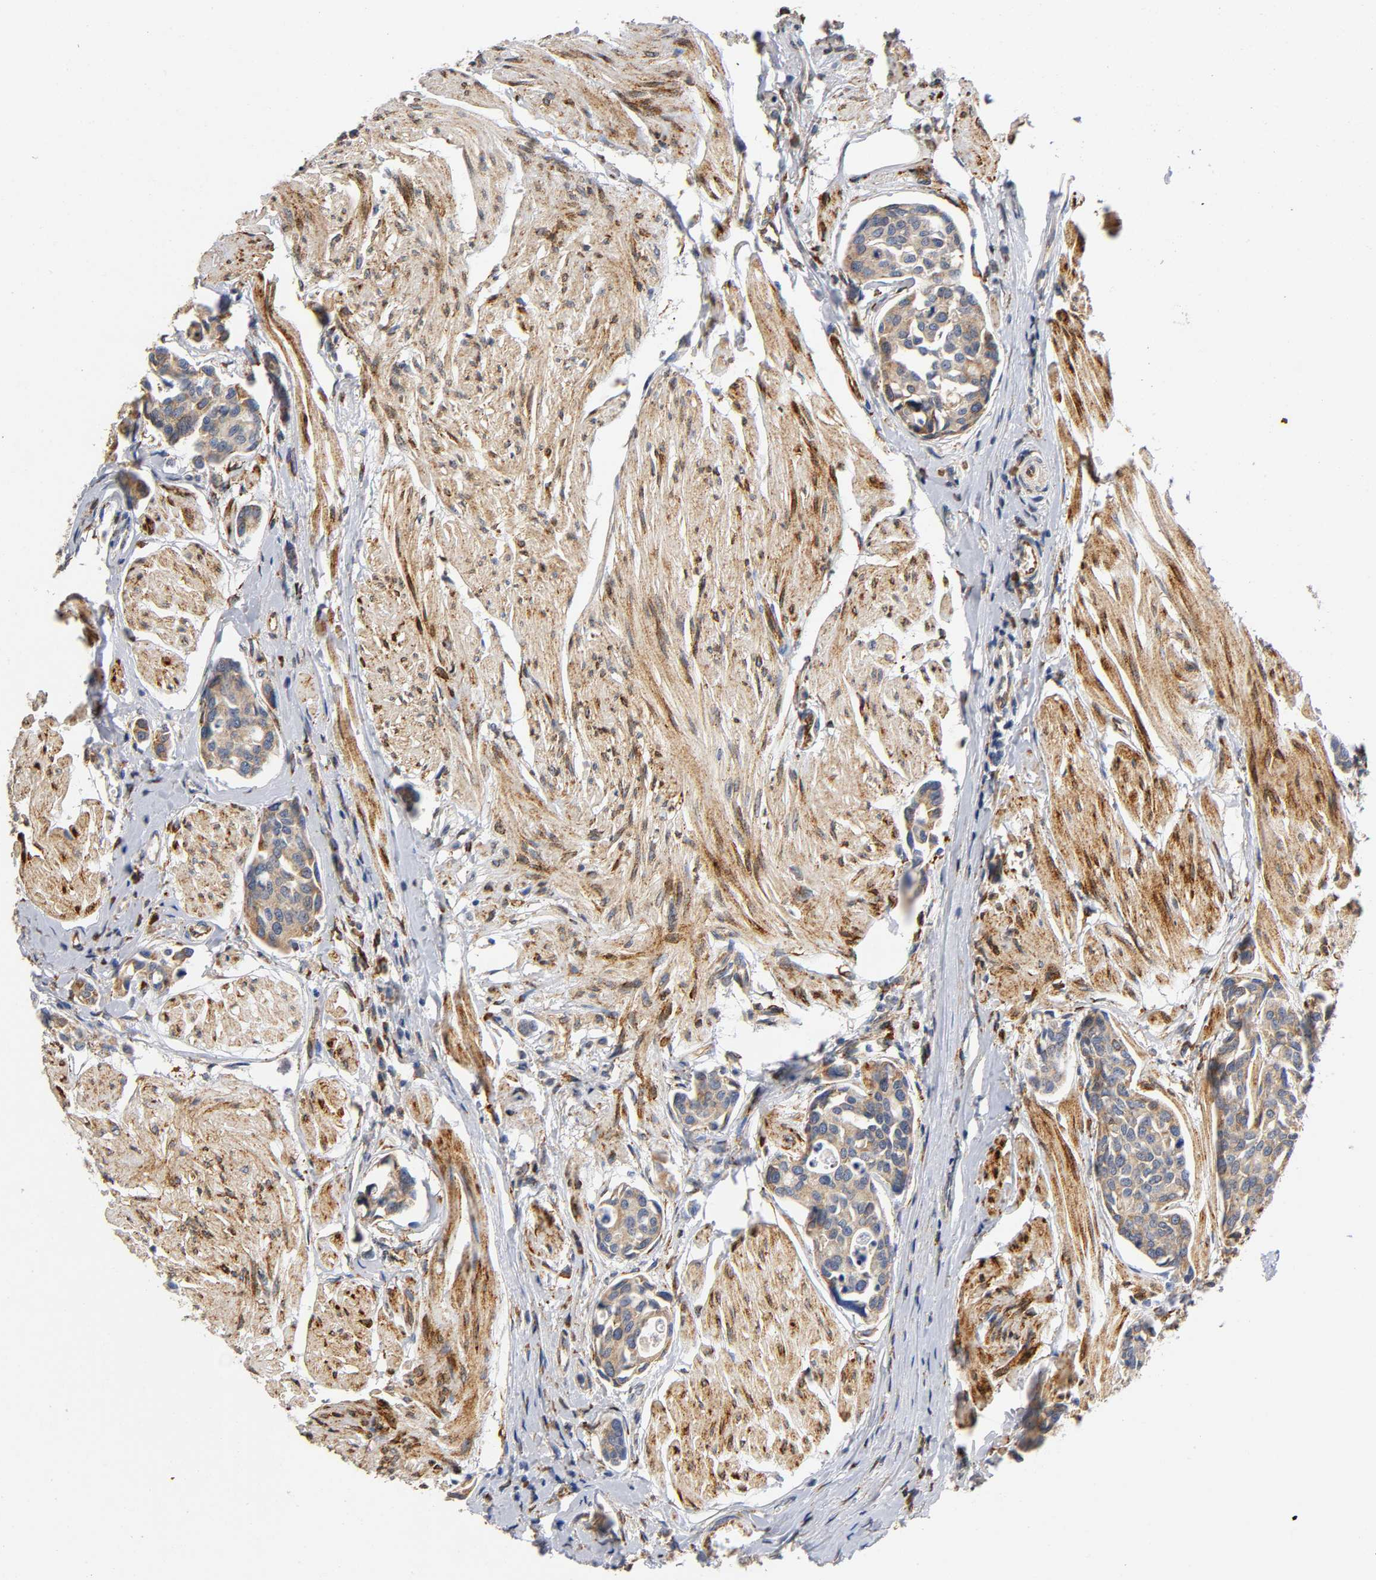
{"staining": {"intensity": "moderate", "quantity": ">75%", "location": "cytoplasmic/membranous"}, "tissue": "urothelial cancer", "cell_type": "Tumor cells", "image_type": "cancer", "snomed": [{"axis": "morphology", "description": "Urothelial carcinoma, High grade"}, {"axis": "topography", "description": "Urinary bladder"}], "caption": "There is medium levels of moderate cytoplasmic/membranous positivity in tumor cells of urothelial carcinoma (high-grade), as demonstrated by immunohistochemical staining (brown color).", "gene": "SOS2", "patient": {"sex": "male", "age": 78}}